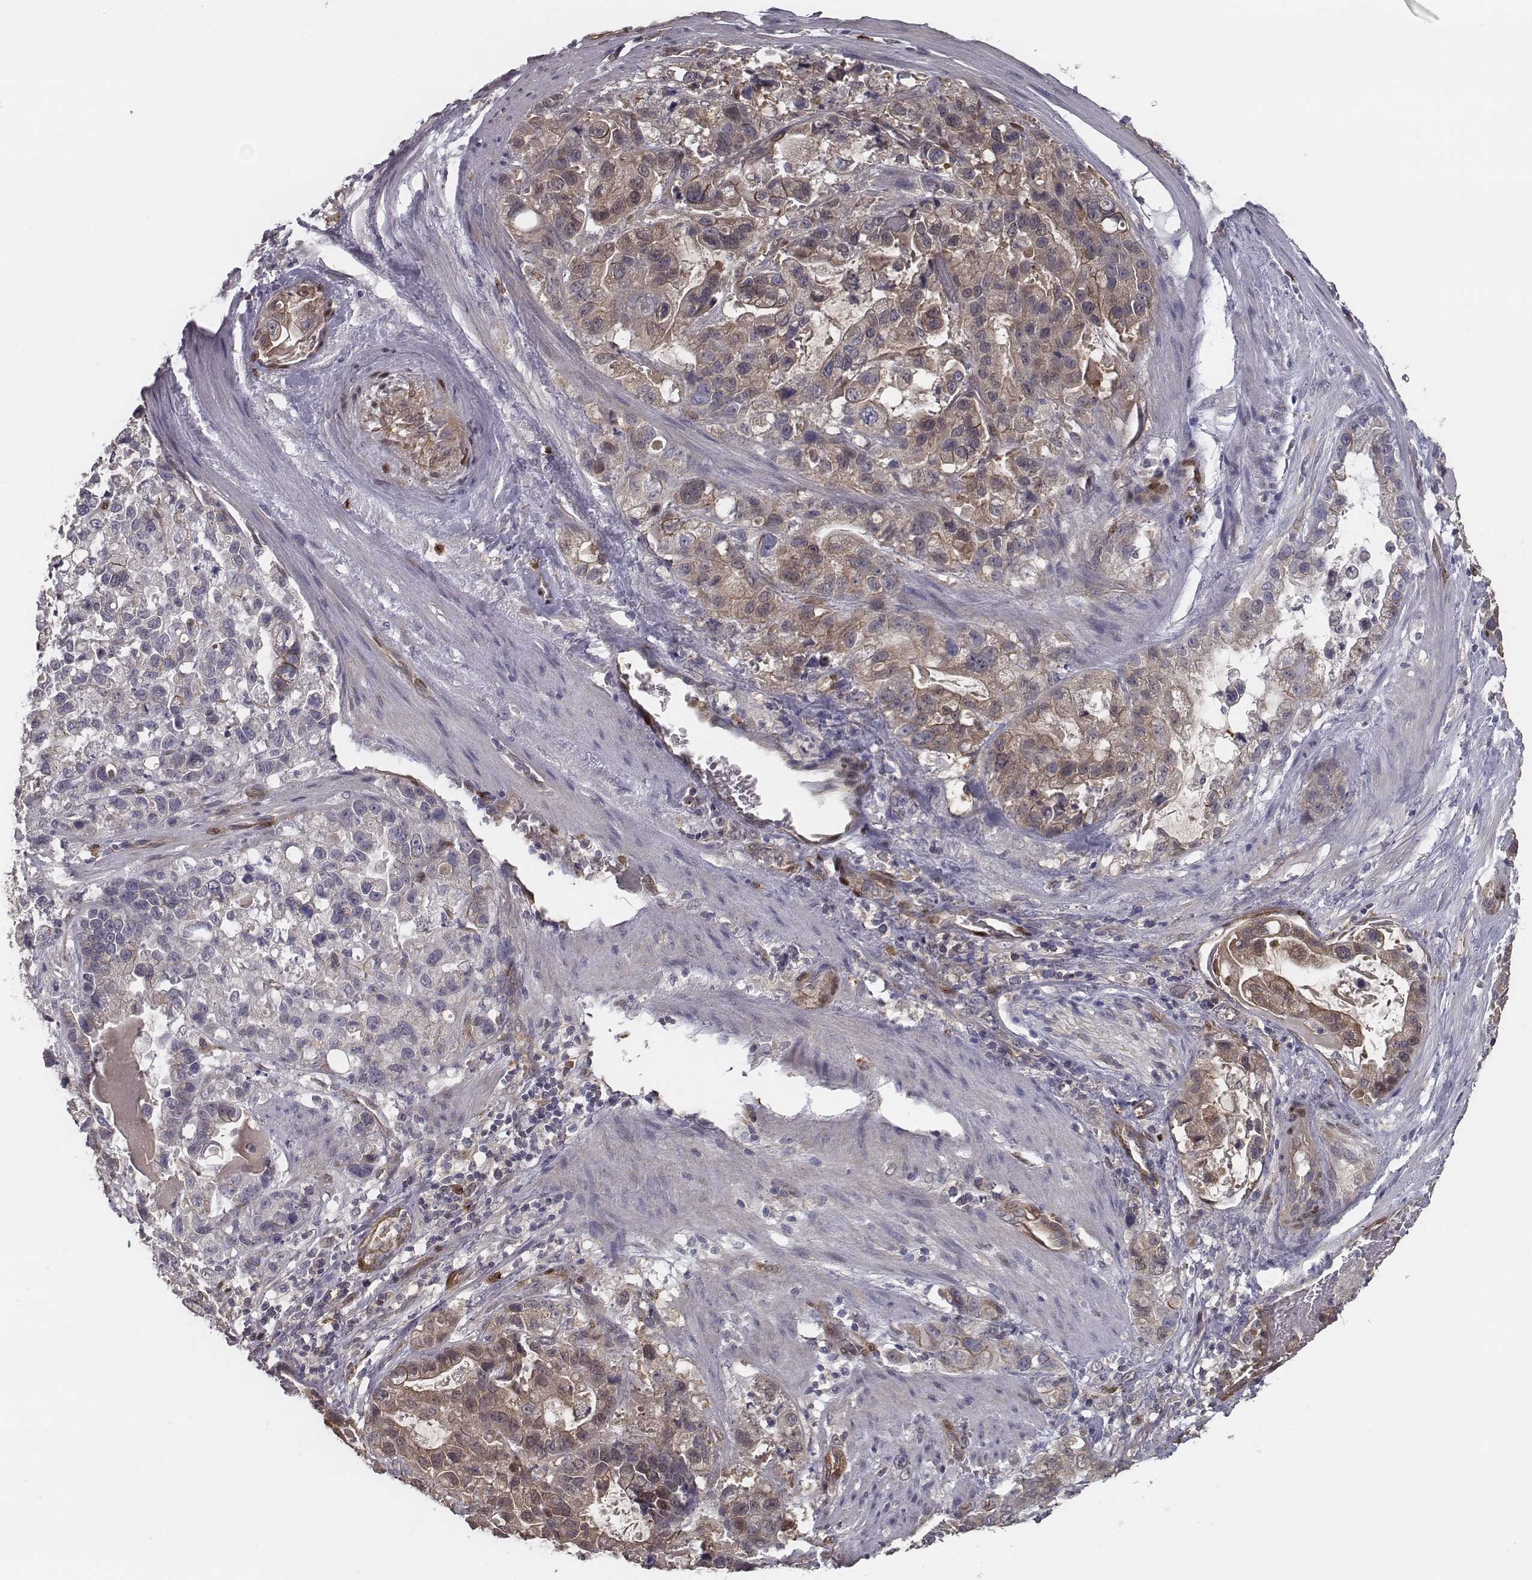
{"staining": {"intensity": "moderate", "quantity": "25%-75%", "location": "cytoplasmic/membranous"}, "tissue": "stomach cancer", "cell_type": "Tumor cells", "image_type": "cancer", "snomed": [{"axis": "morphology", "description": "Adenocarcinoma, NOS"}, {"axis": "topography", "description": "Stomach"}], "caption": "A medium amount of moderate cytoplasmic/membranous expression is present in about 25%-75% of tumor cells in stomach cancer (adenocarcinoma) tissue.", "gene": "ISYNA1", "patient": {"sex": "male", "age": 59}}